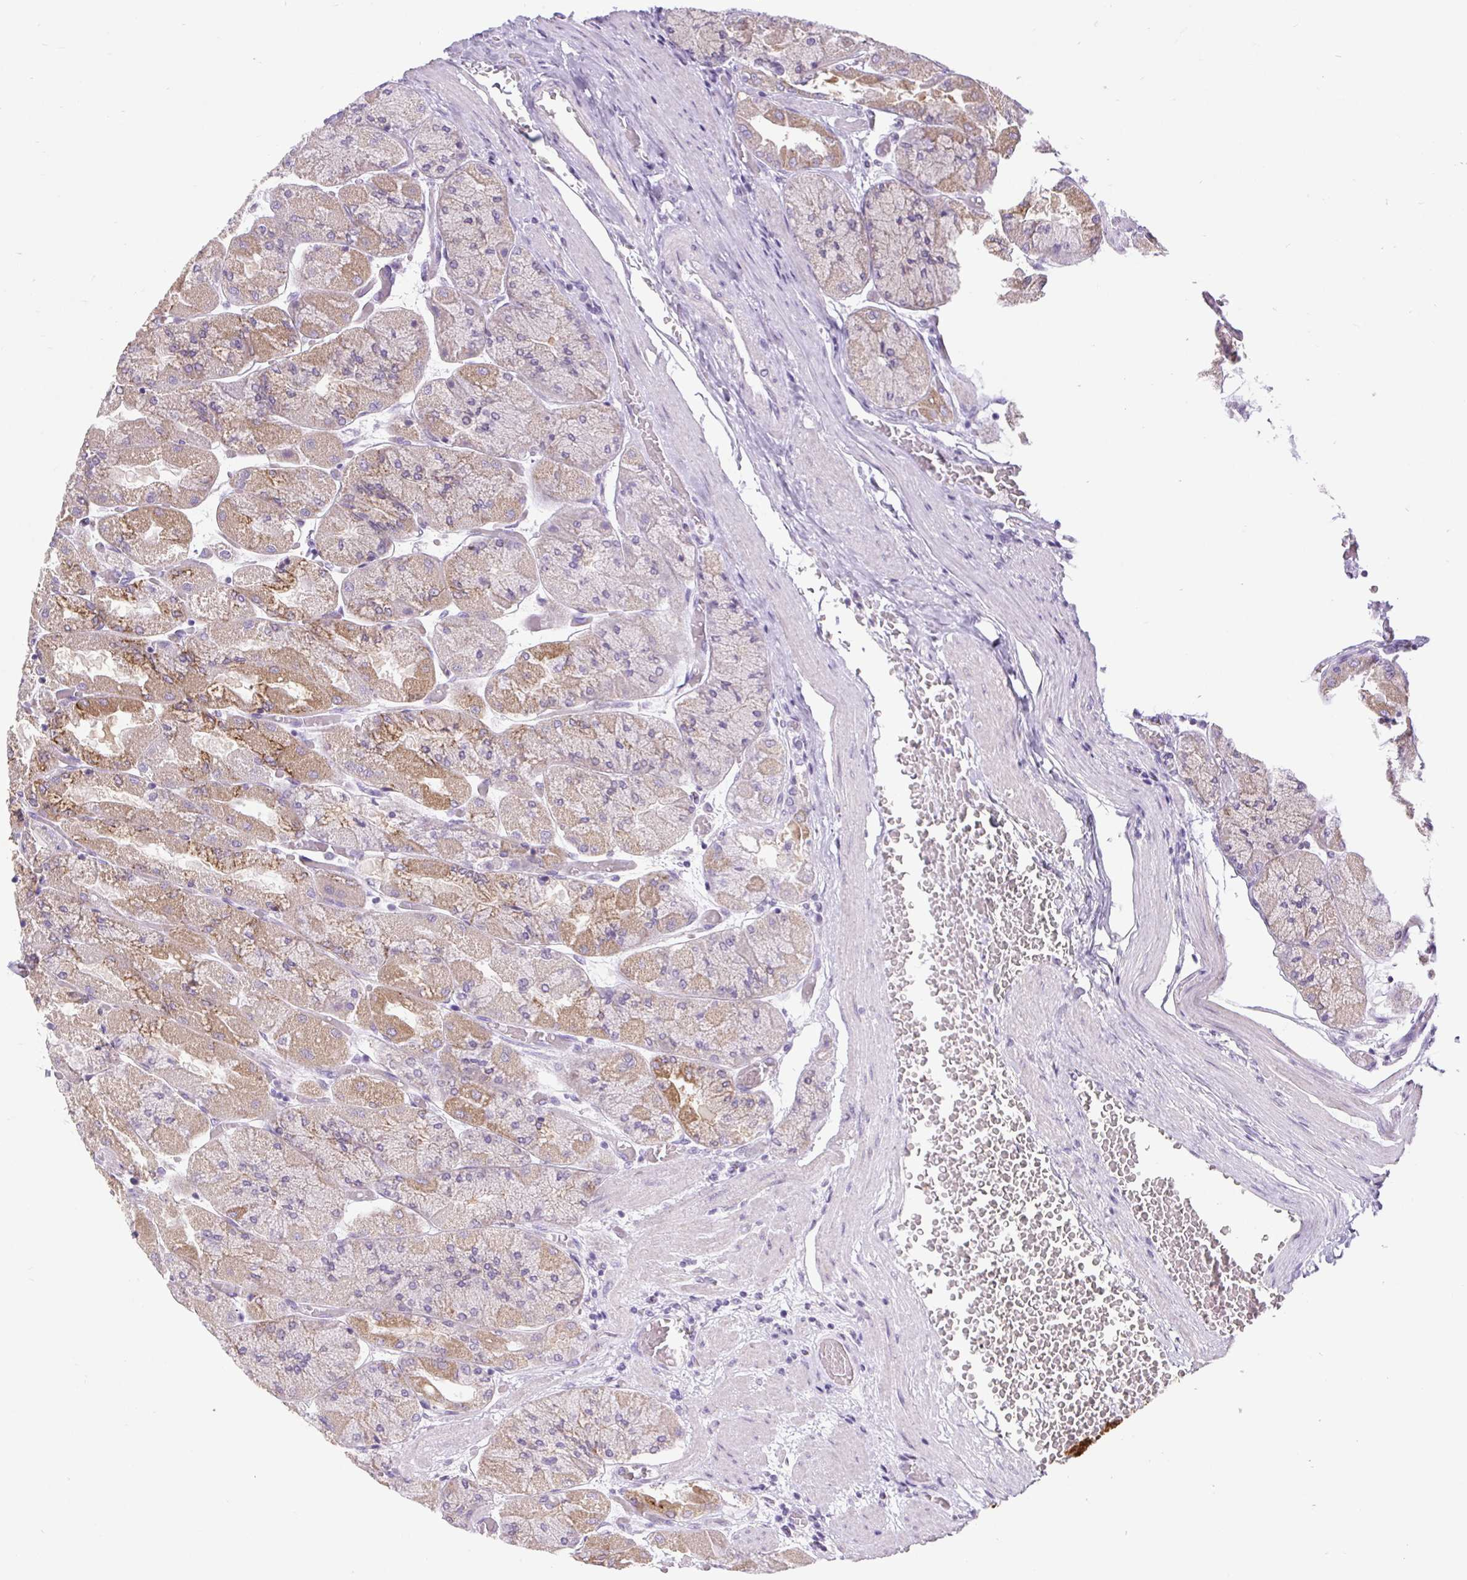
{"staining": {"intensity": "strong", "quantity": "25%-75%", "location": "cytoplasmic/membranous"}, "tissue": "stomach", "cell_type": "Glandular cells", "image_type": "normal", "snomed": [{"axis": "morphology", "description": "Normal tissue, NOS"}, {"axis": "topography", "description": "Stomach"}], "caption": "An immunohistochemistry (IHC) micrograph of unremarkable tissue is shown. Protein staining in brown highlights strong cytoplasmic/membranous positivity in stomach within glandular cells.", "gene": "BCAS1", "patient": {"sex": "female", "age": 61}}